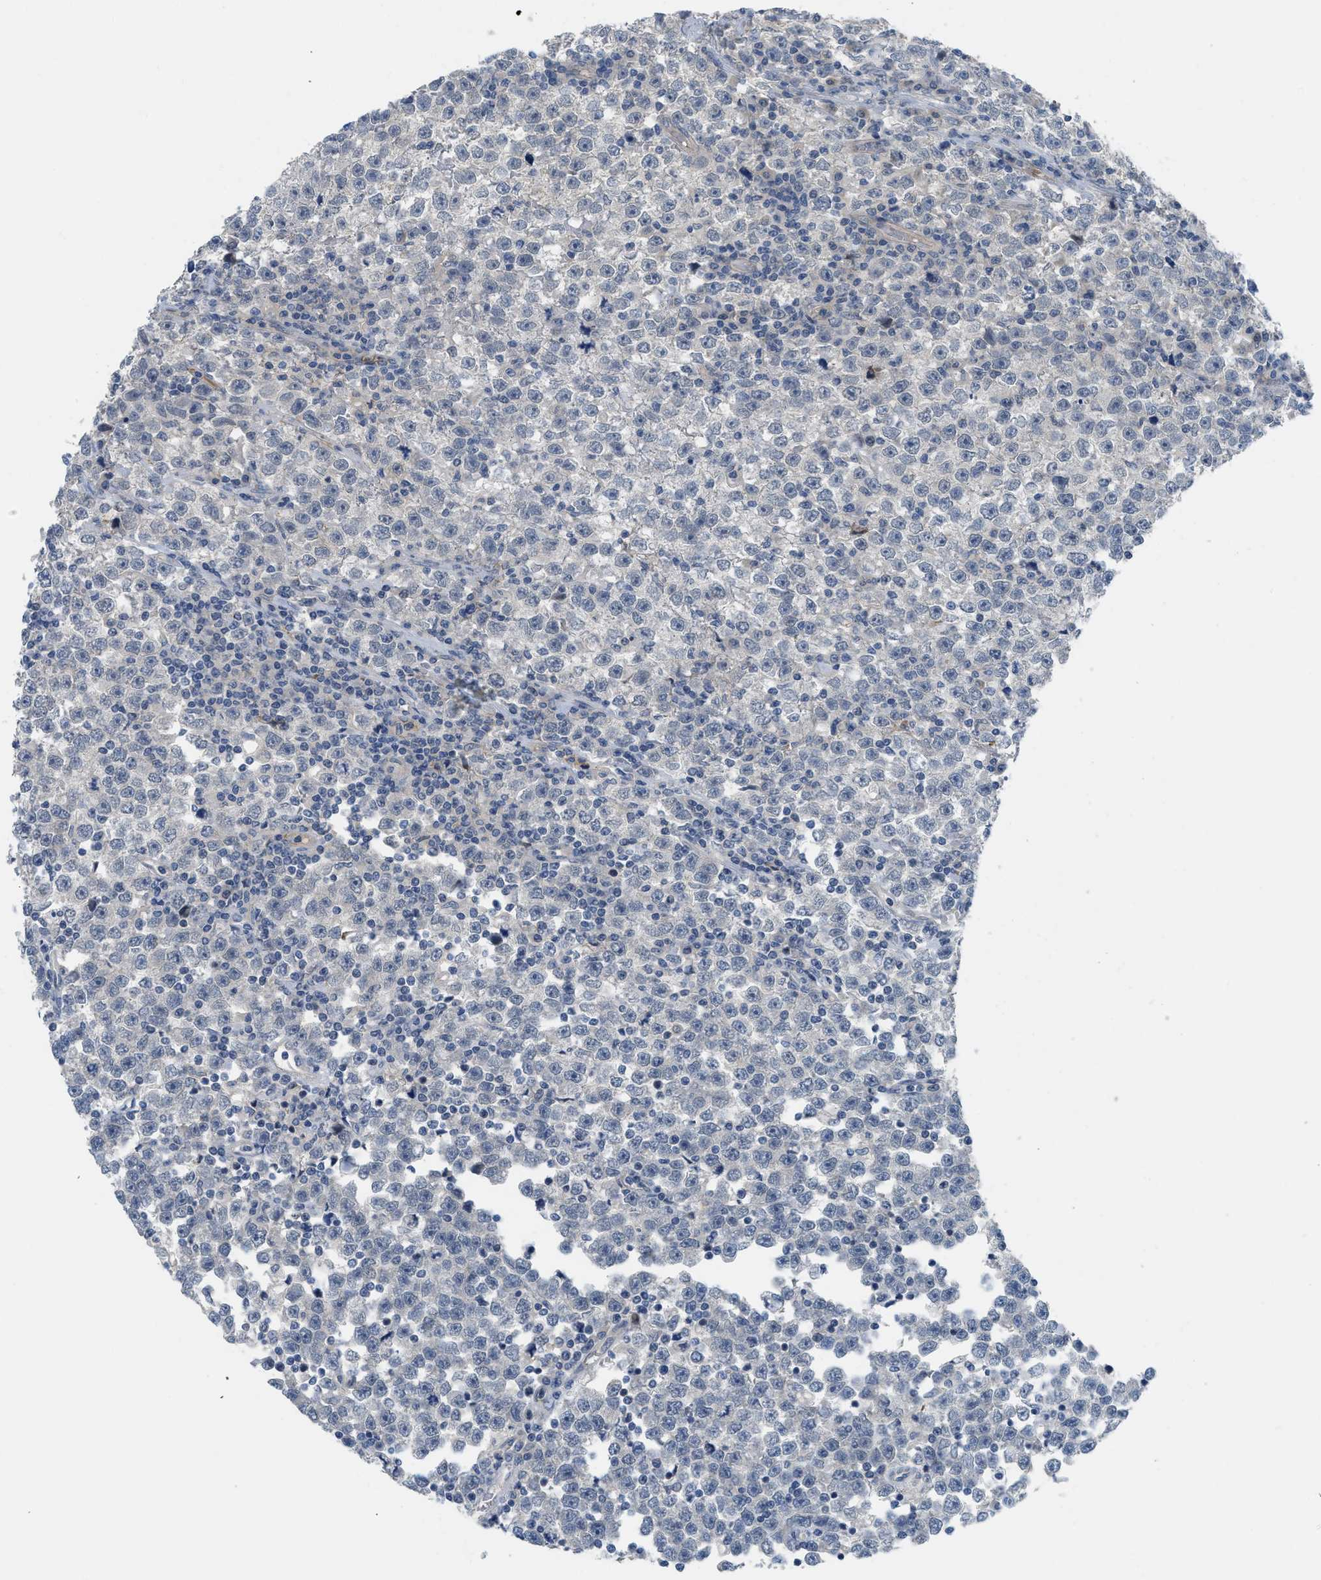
{"staining": {"intensity": "negative", "quantity": "none", "location": "none"}, "tissue": "testis cancer", "cell_type": "Tumor cells", "image_type": "cancer", "snomed": [{"axis": "morphology", "description": "Seminoma, NOS"}, {"axis": "topography", "description": "Testis"}], "caption": "Testis cancer (seminoma) was stained to show a protein in brown. There is no significant staining in tumor cells.", "gene": "TNFAIP1", "patient": {"sex": "male", "age": 43}}